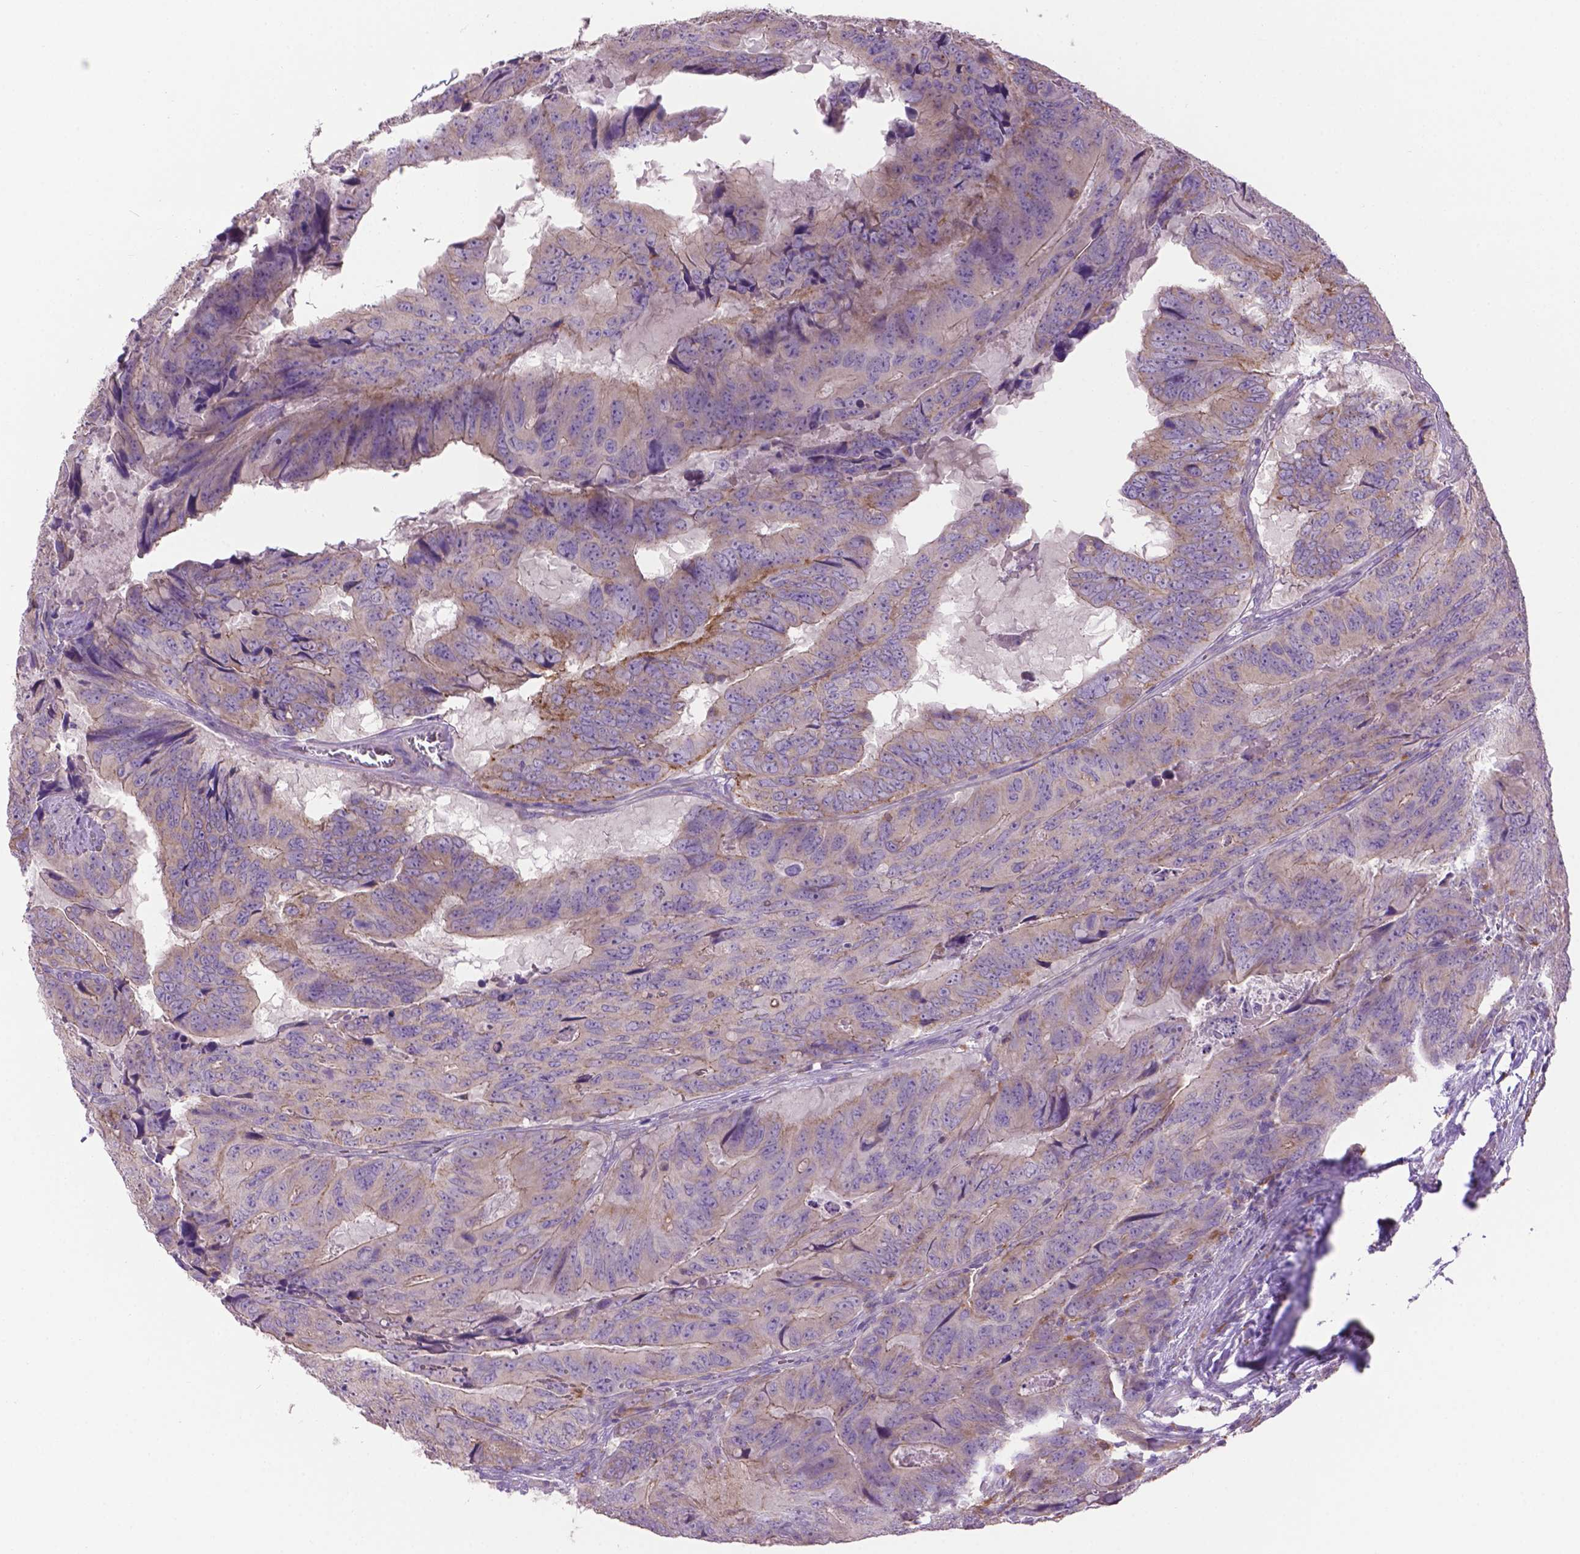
{"staining": {"intensity": "moderate", "quantity": "<25%", "location": "cytoplasmic/membranous"}, "tissue": "colorectal cancer", "cell_type": "Tumor cells", "image_type": "cancer", "snomed": [{"axis": "morphology", "description": "Adenocarcinoma, NOS"}, {"axis": "topography", "description": "Colon"}], "caption": "This is an image of immunohistochemistry (IHC) staining of colorectal cancer (adenocarcinoma), which shows moderate expression in the cytoplasmic/membranous of tumor cells.", "gene": "CDH7", "patient": {"sex": "male", "age": 79}}